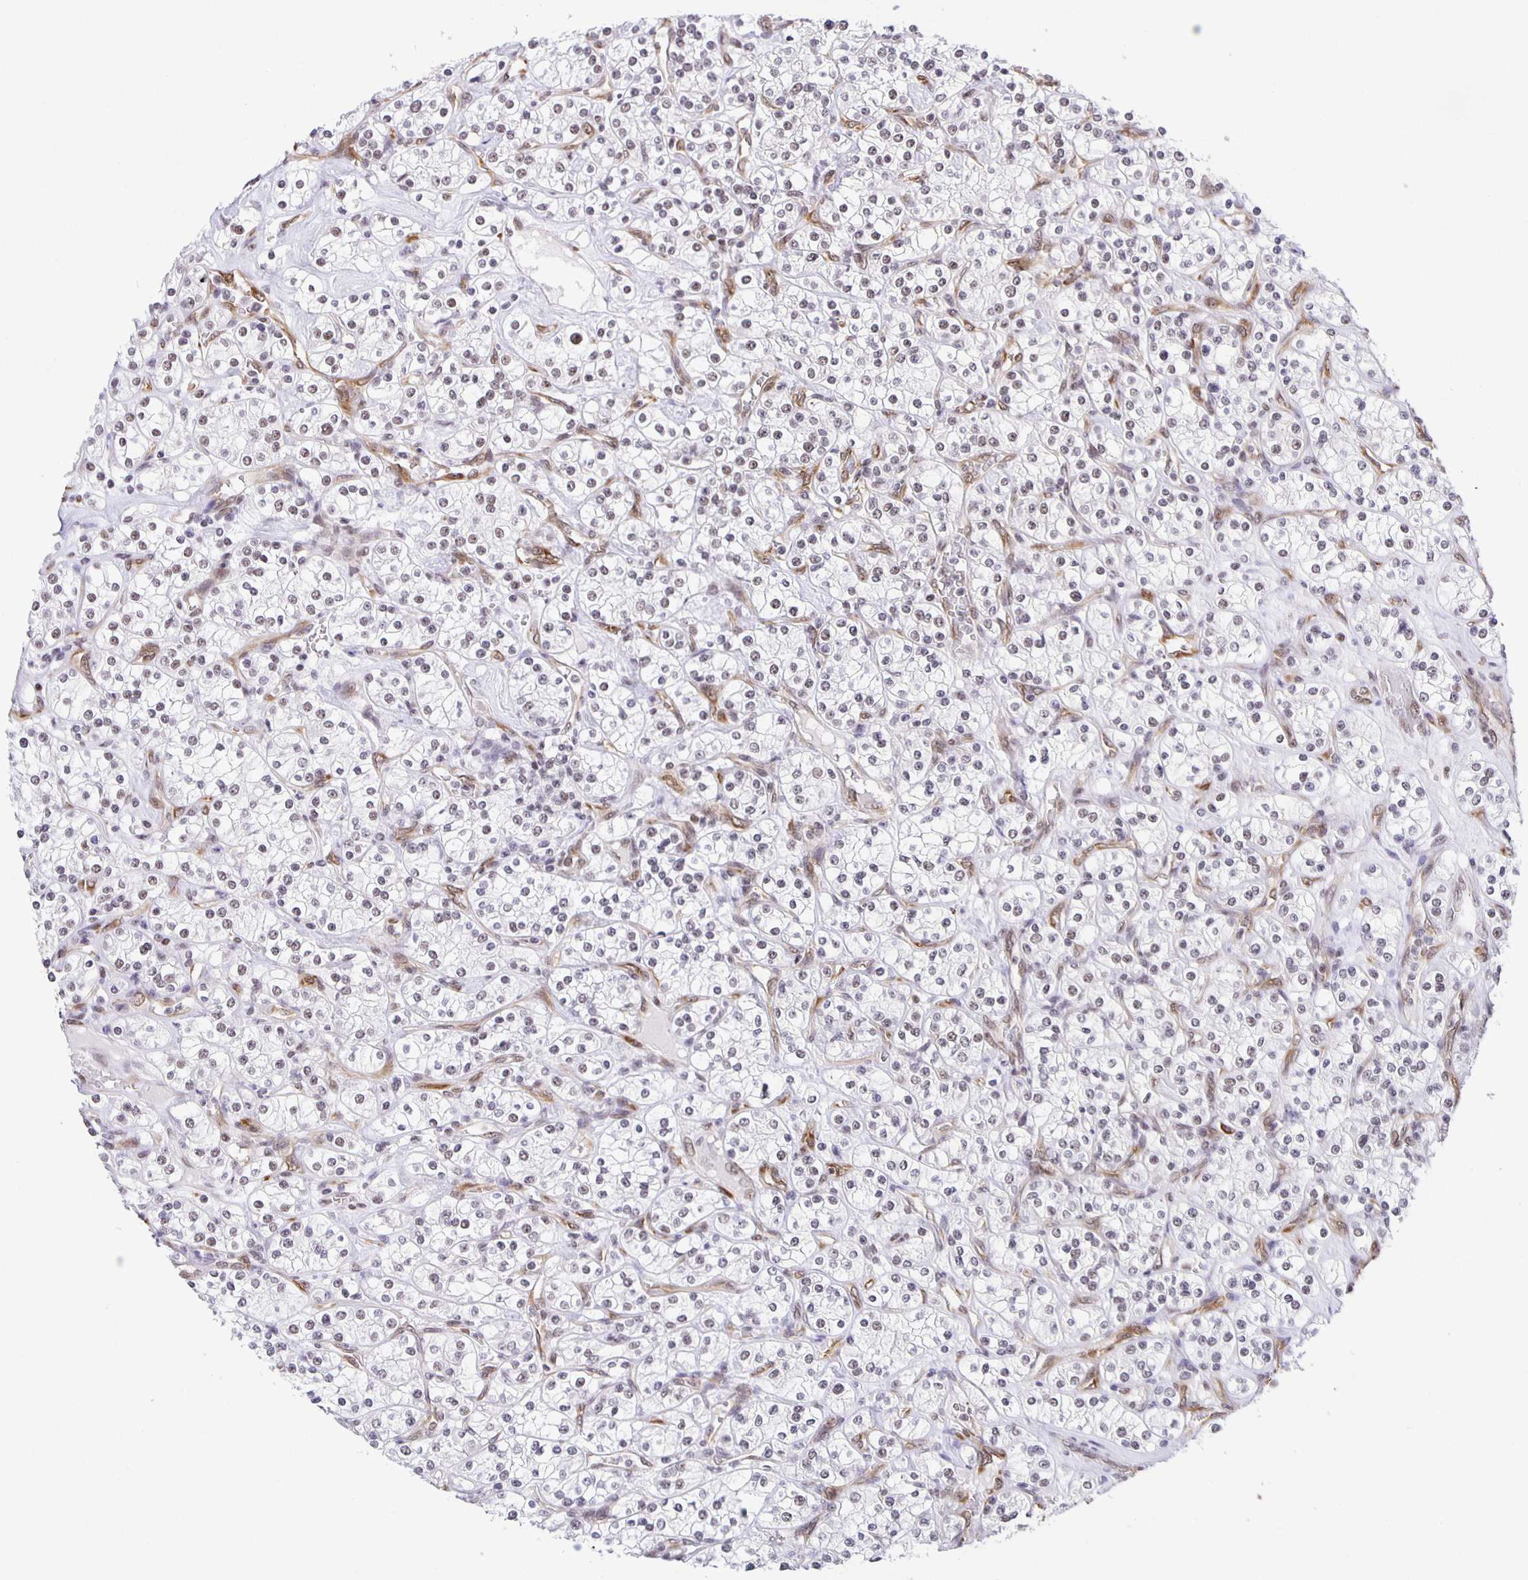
{"staining": {"intensity": "weak", "quantity": ">75%", "location": "nuclear"}, "tissue": "renal cancer", "cell_type": "Tumor cells", "image_type": "cancer", "snomed": [{"axis": "morphology", "description": "Adenocarcinoma, NOS"}, {"axis": "topography", "description": "Kidney"}], "caption": "IHC photomicrograph of adenocarcinoma (renal) stained for a protein (brown), which exhibits low levels of weak nuclear positivity in approximately >75% of tumor cells.", "gene": "ZRANB2", "patient": {"sex": "male", "age": 77}}